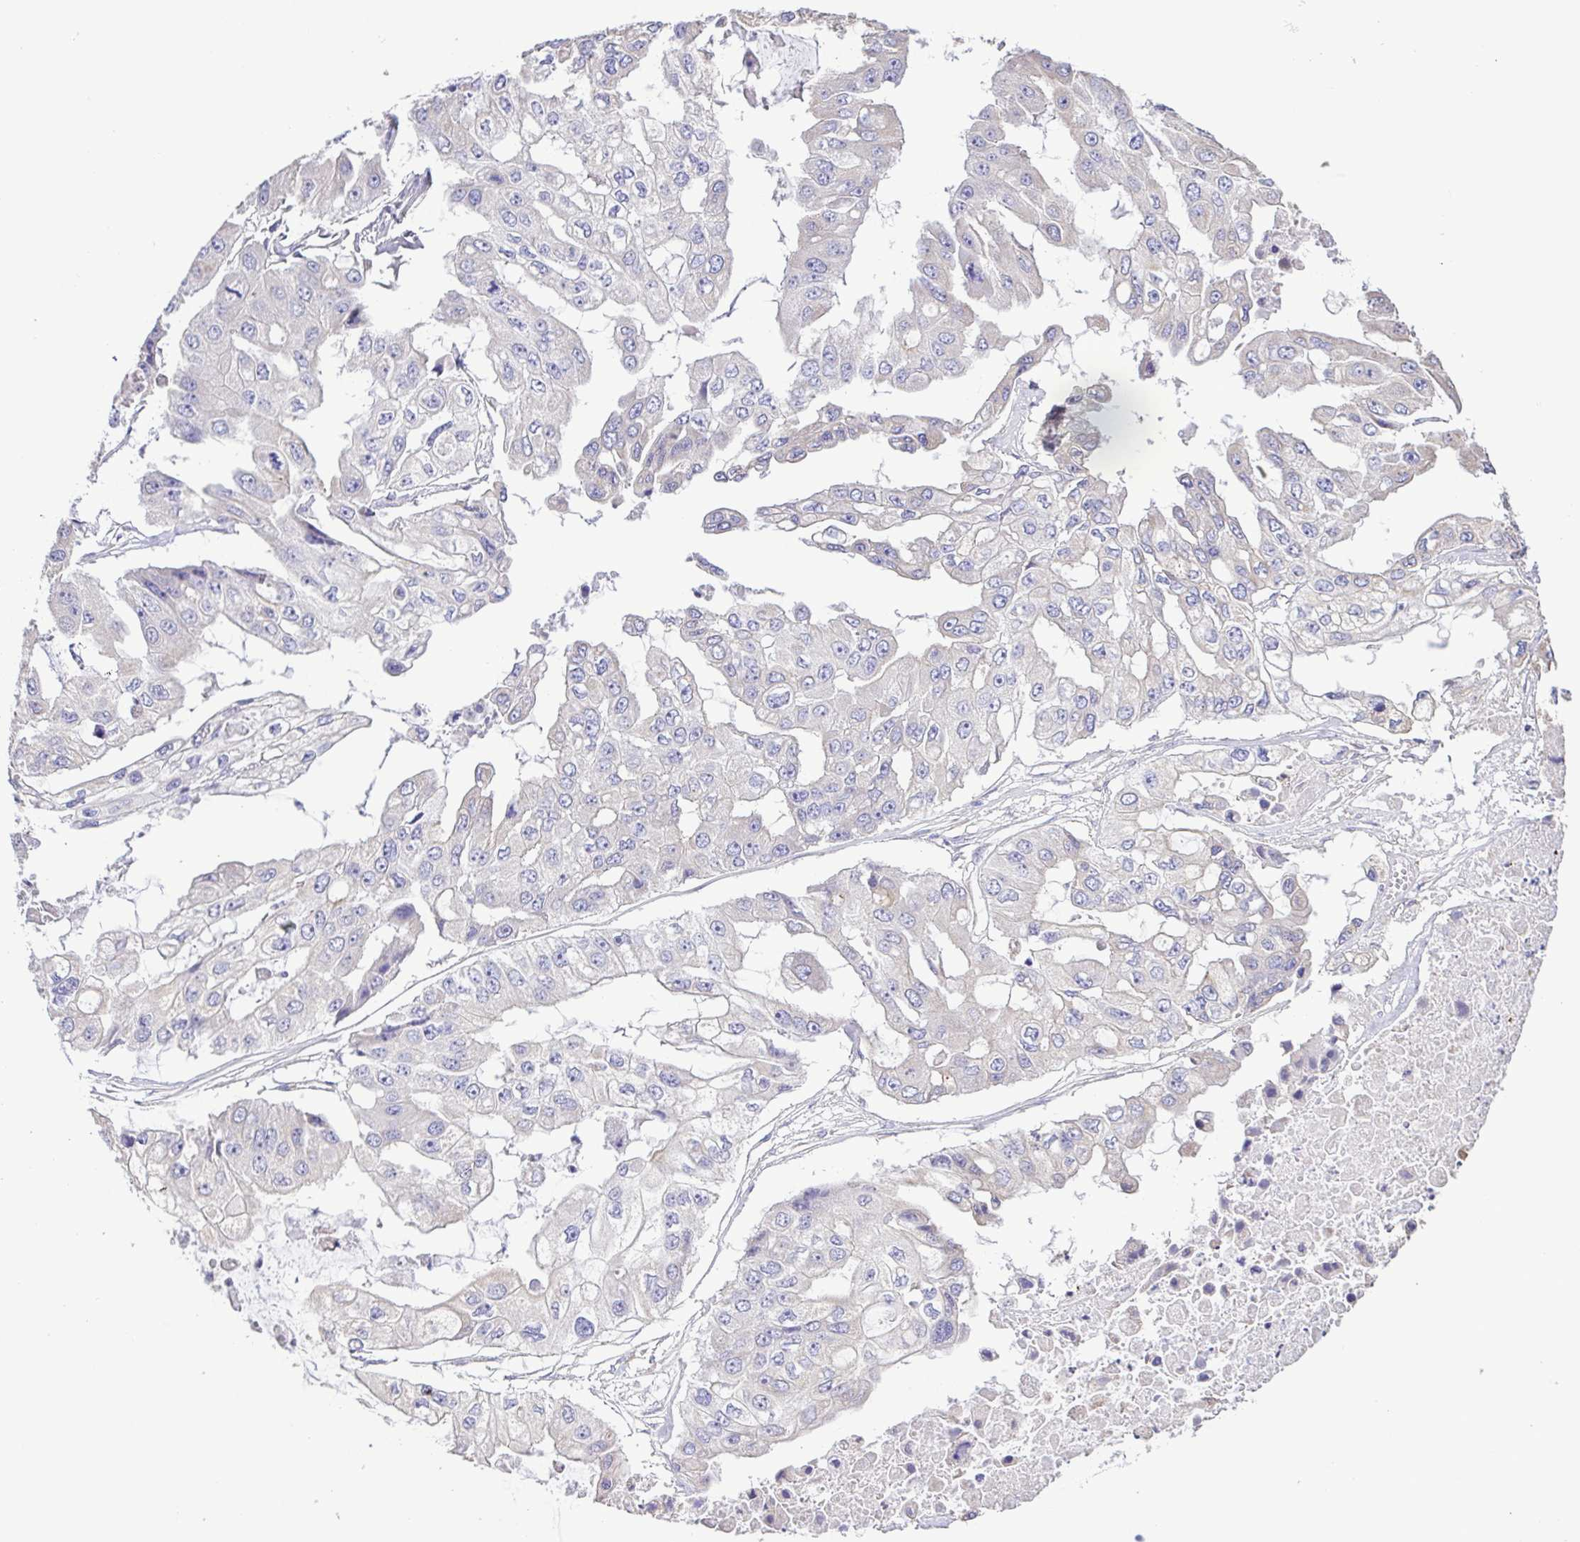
{"staining": {"intensity": "negative", "quantity": "none", "location": "none"}, "tissue": "ovarian cancer", "cell_type": "Tumor cells", "image_type": "cancer", "snomed": [{"axis": "morphology", "description": "Cystadenocarcinoma, serous, NOS"}, {"axis": "topography", "description": "Ovary"}], "caption": "An immunohistochemistry (IHC) micrograph of ovarian serous cystadenocarcinoma is shown. There is no staining in tumor cells of ovarian serous cystadenocarcinoma.", "gene": "FLT1", "patient": {"sex": "female", "age": 56}}